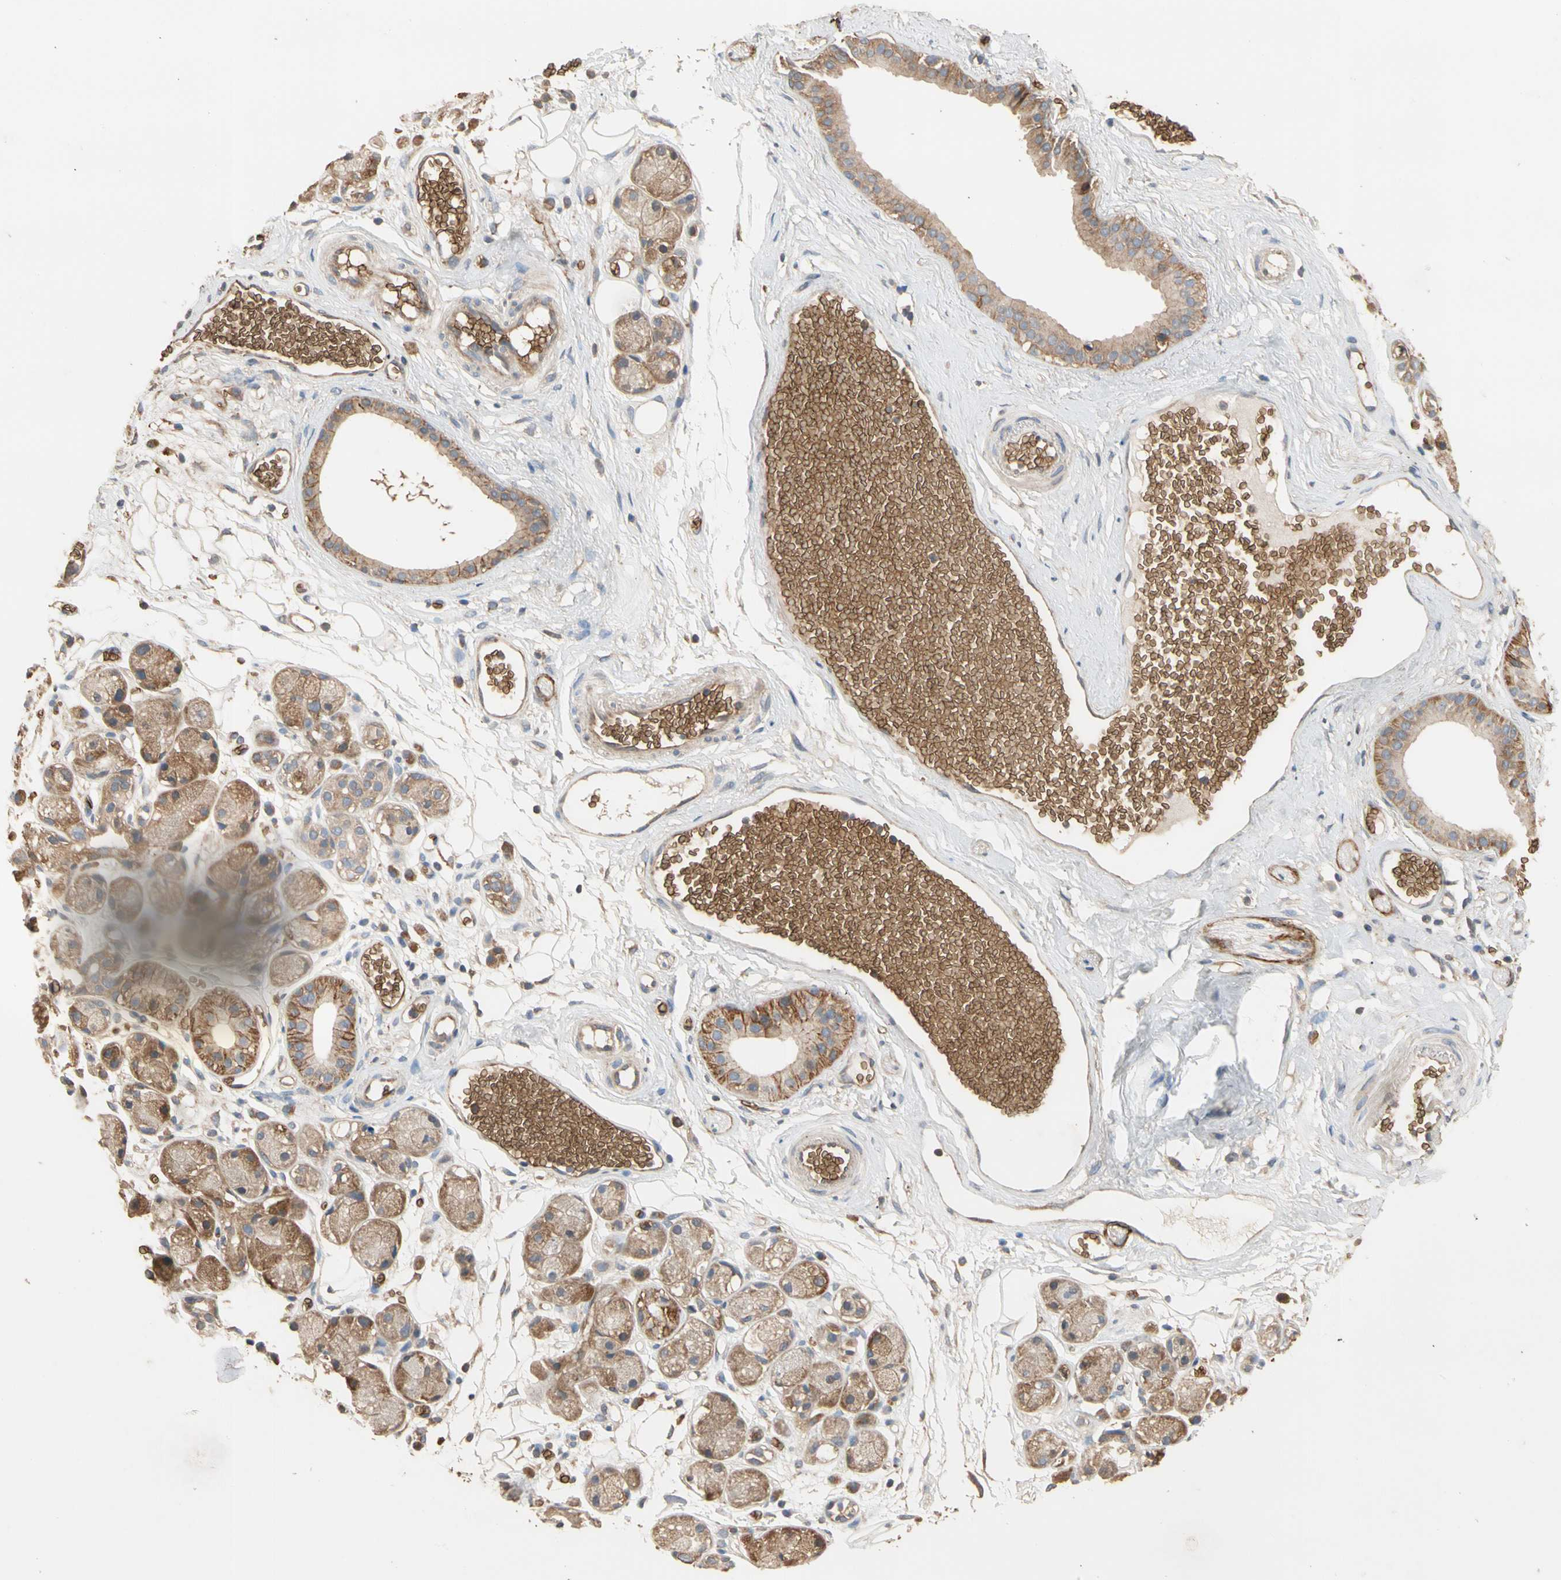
{"staining": {"intensity": "negative", "quantity": "none", "location": "none"}, "tissue": "adipose tissue", "cell_type": "Adipocytes", "image_type": "normal", "snomed": [{"axis": "morphology", "description": "Normal tissue, NOS"}, {"axis": "morphology", "description": "Inflammation, NOS"}, {"axis": "topography", "description": "Vascular tissue"}, {"axis": "topography", "description": "Salivary gland"}], "caption": "Immunohistochemistry (IHC) histopathology image of normal human adipose tissue stained for a protein (brown), which demonstrates no positivity in adipocytes.", "gene": "RIOK2", "patient": {"sex": "female", "age": 75}}